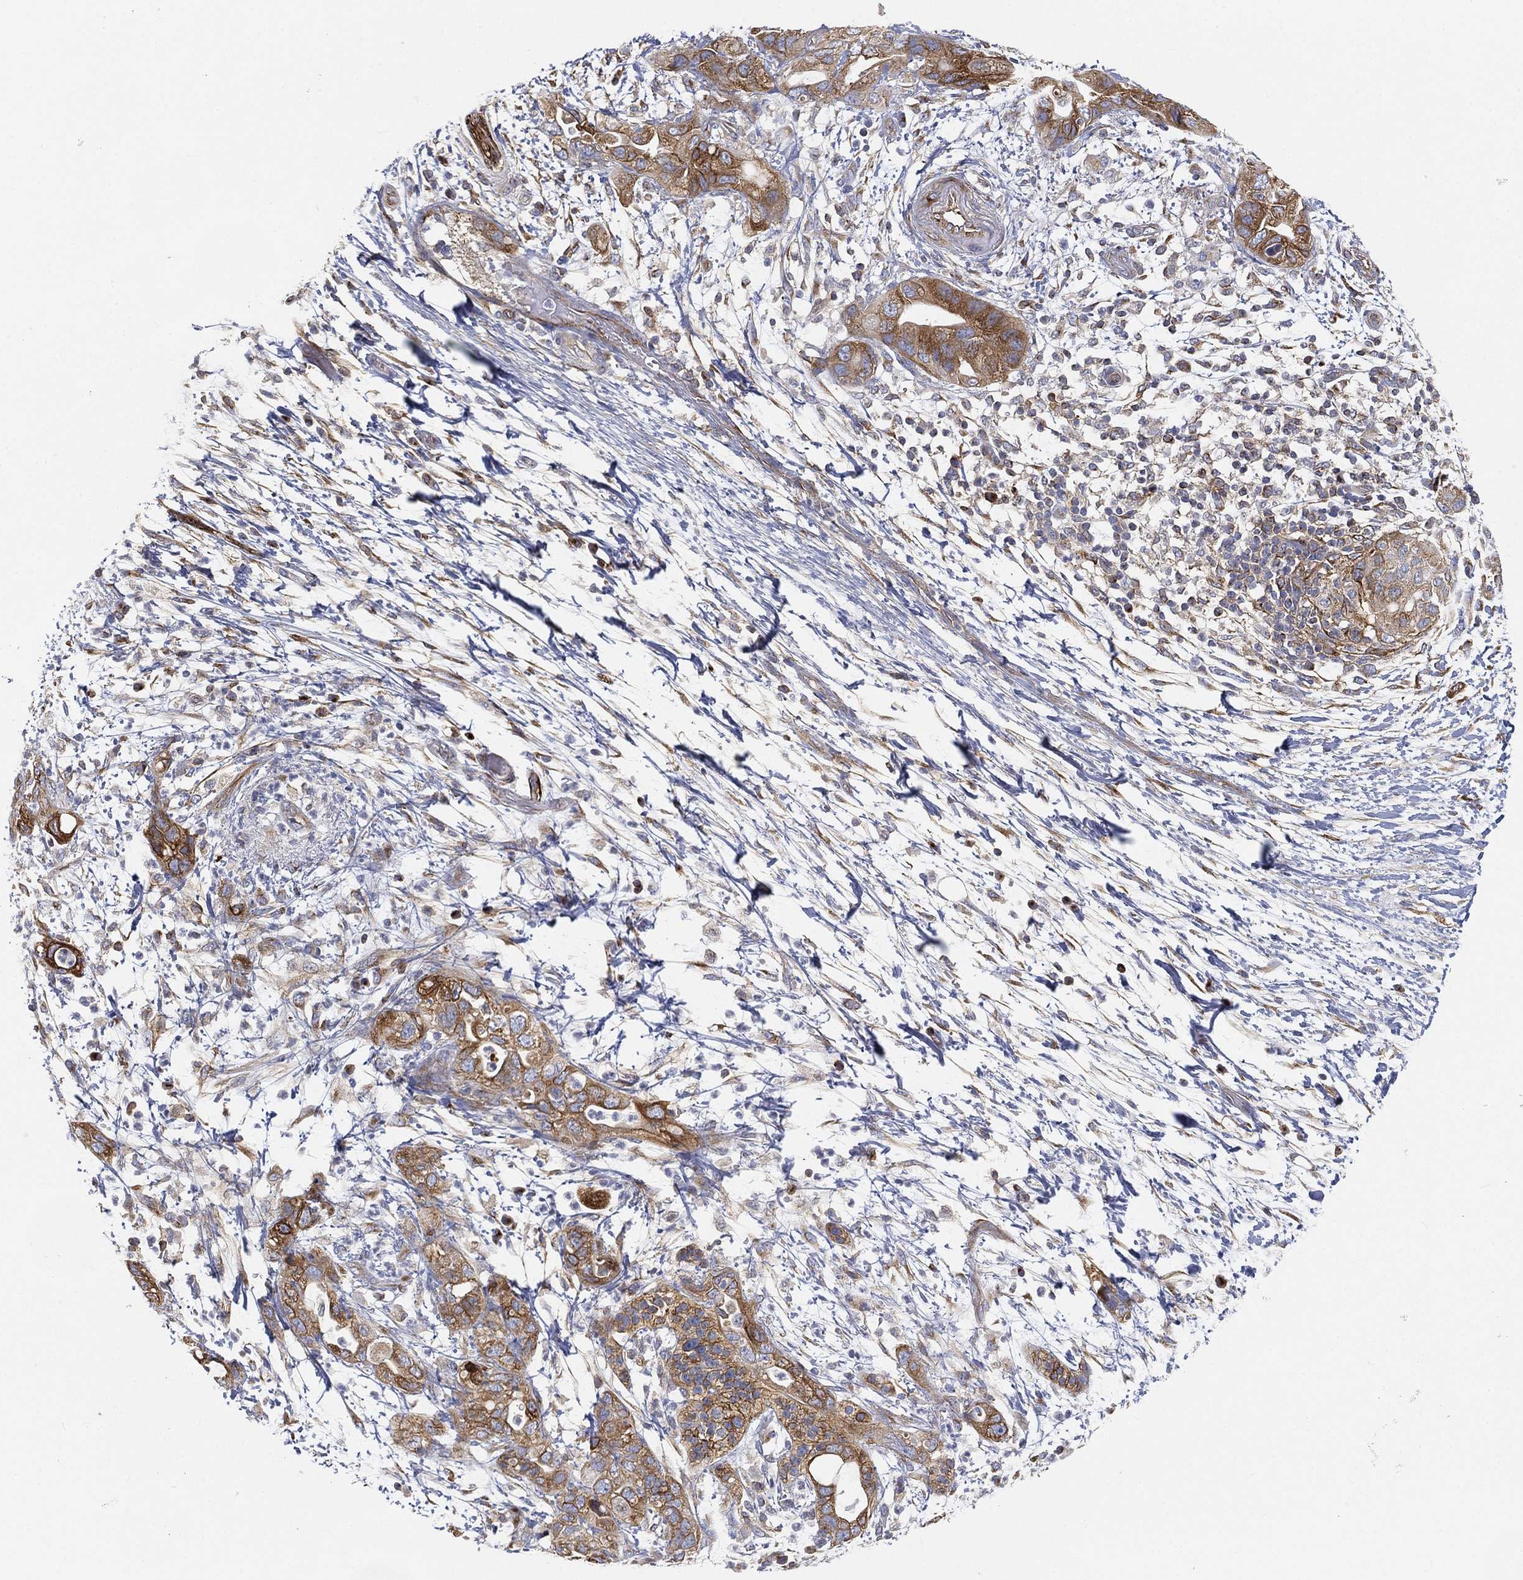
{"staining": {"intensity": "strong", "quantity": ">75%", "location": "cytoplasmic/membranous"}, "tissue": "pancreatic cancer", "cell_type": "Tumor cells", "image_type": "cancer", "snomed": [{"axis": "morphology", "description": "Adenocarcinoma, NOS"}, {"axis": "topography", "description": "Pancreas"}], "caption": "IHC micrograph of human adenocarcinoma (pancreatic) stained for a protein (brown), which reveals high levels of strong cytoplasmic/membranous staining in approximately >75% of tumor cells.", "gene": "TMEM25", "patient": {"sex": "female", "age": 72}}